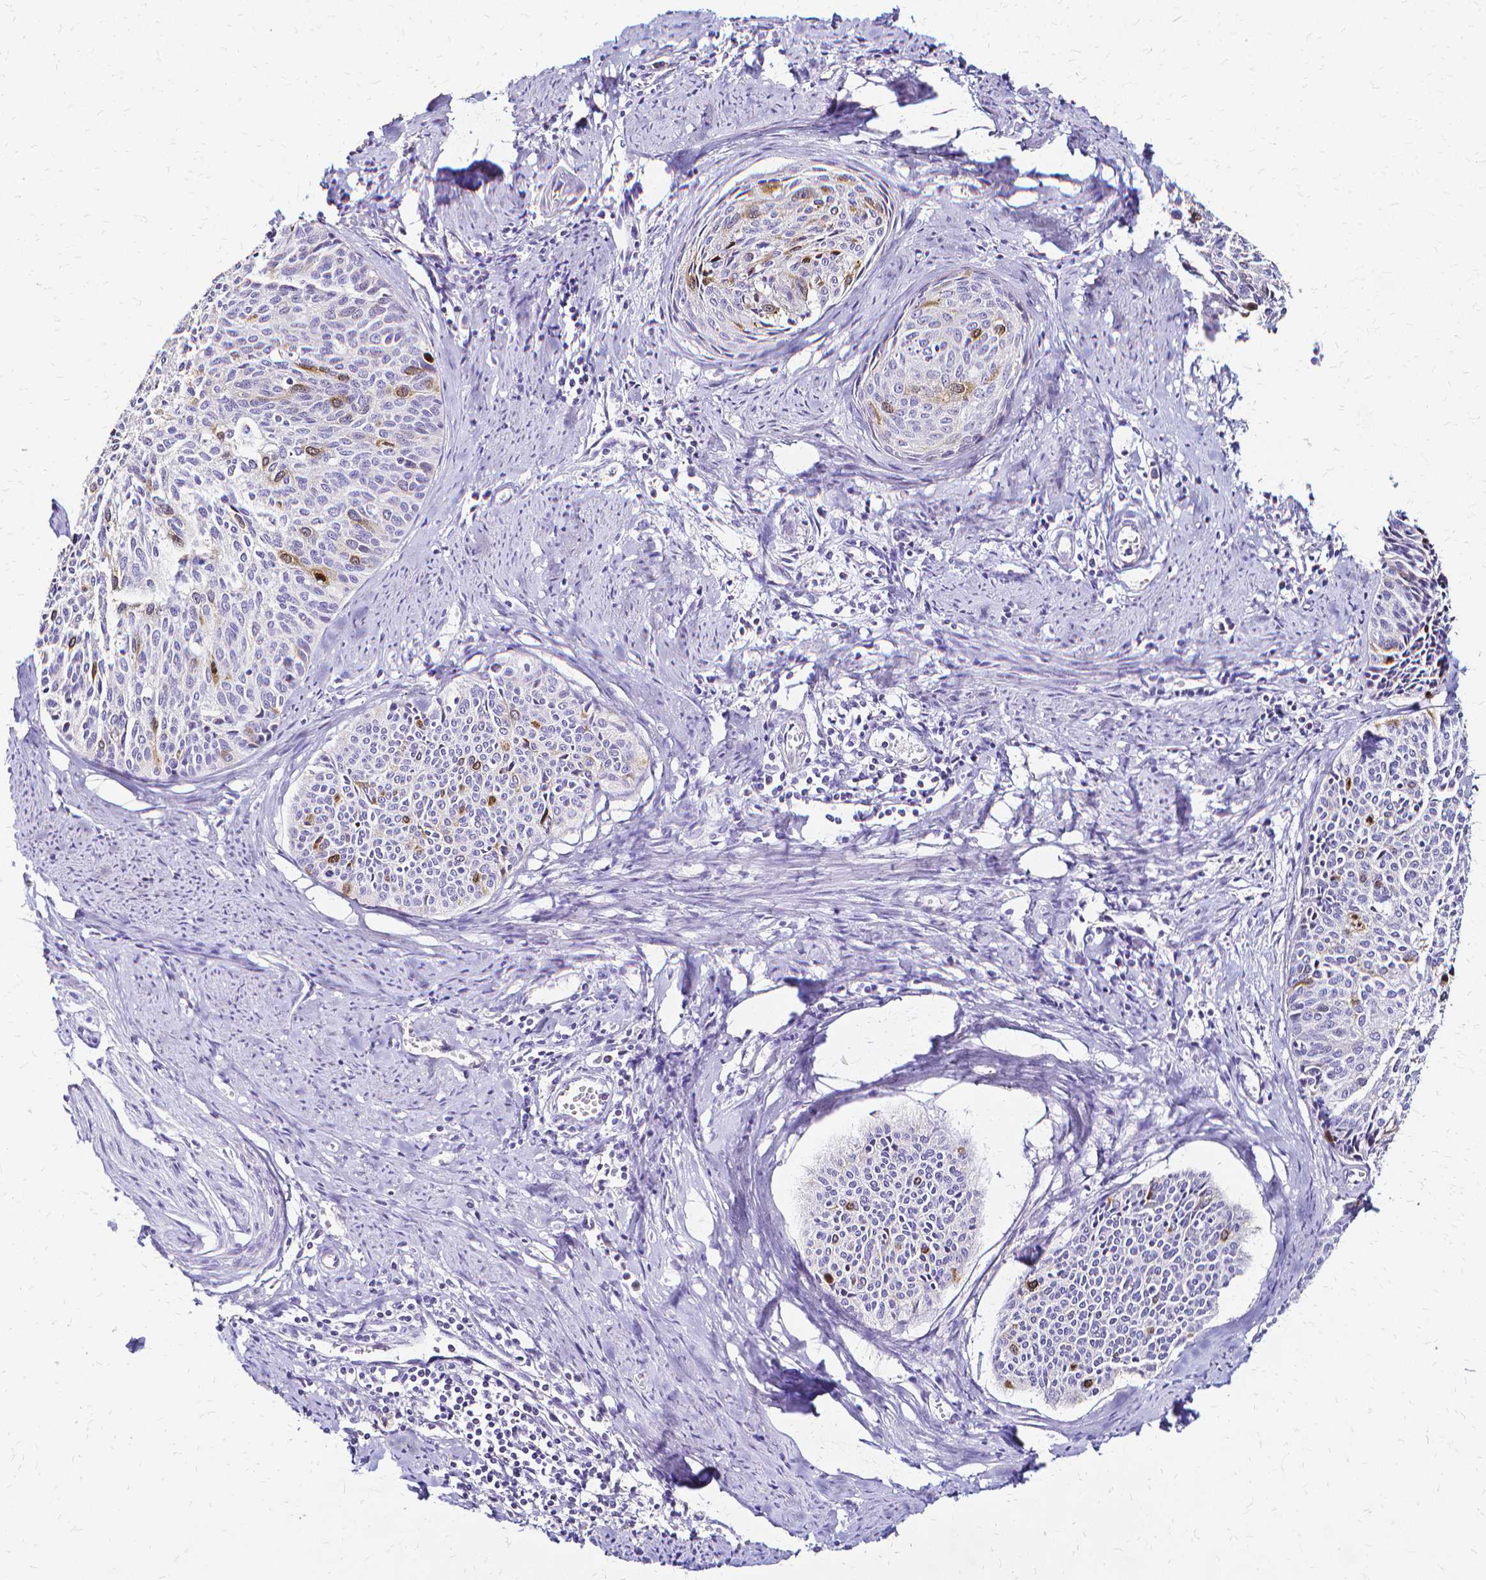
{"staining": {"intensity": "strong", "quantity": "<25%", "location": "cytoplasmic/membranous"}, "tissue": "cervical cancer", "cell_type": "Tumor cells", "image_type": "cancer", "snomed": [{"axis": "morphology", "description": "Squamous cell carcinoma, NOS"}, {"axis": "topography", "description": "Cervix"}], "caption": "Tumor cells show strong cytoplasmic/membranous expression in approximately <25% of cells in squamous cell carcinoma (cervical). (Stains: DAB (3,3'-diaminobenzidine) in brown, nuclei in blue, Microscopy: brightfield microscopy at high magnification).", "gene": "CCNB1", "patient": {"sex": "female", "age": 55}}